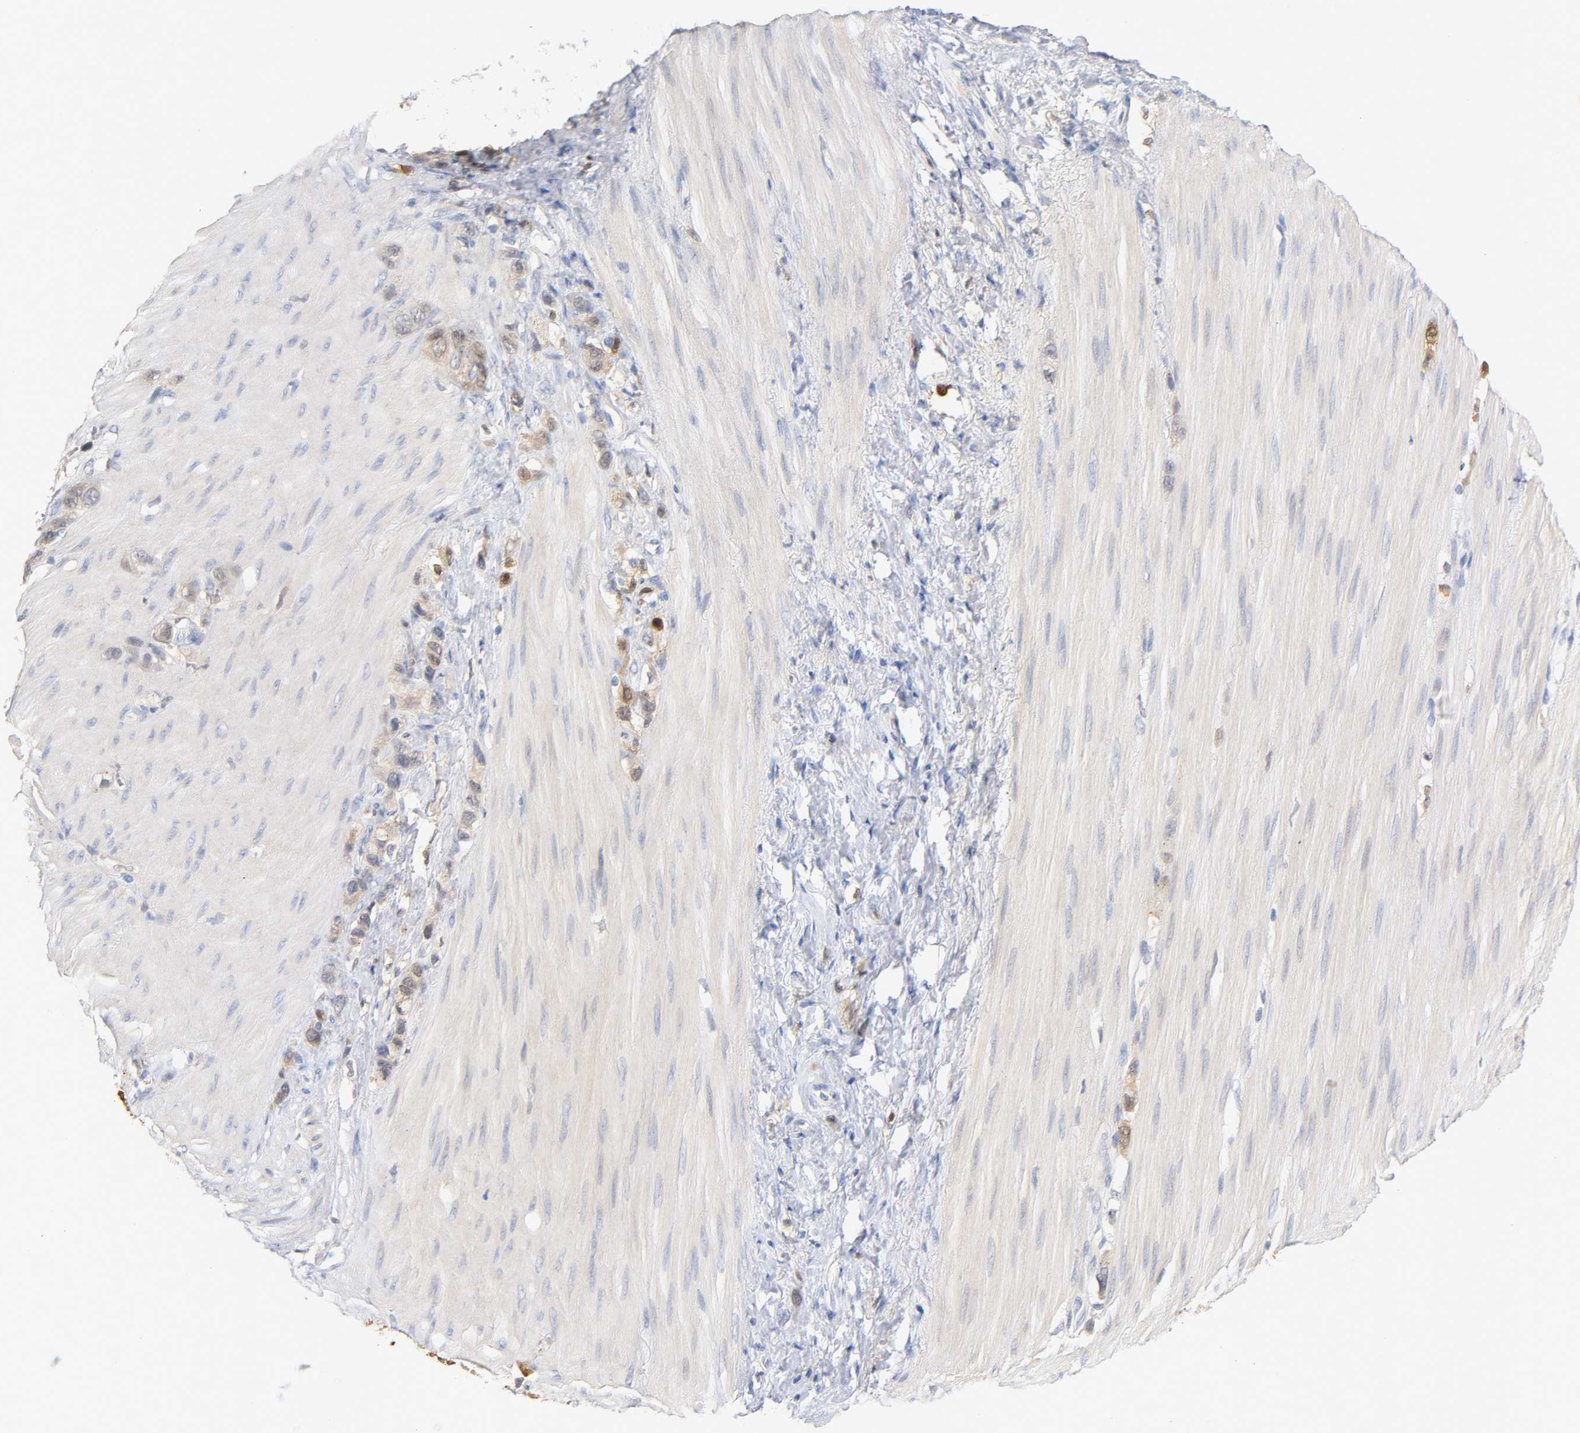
{"staining": {"intensity": "weak", "quantity": "25%-75%", "location": "cytoplasmic/membranous"}, "tissue": "stomach cancer", "cell_type": "Tumor cells", "image_type": "cancer", "snomed": [{"axis": "morphology", "description": "Normal tissue, NOS"}, {"axis": "morphology", "description": "Adenocarcinoma, NOS"}, {"axis": "morphology", "description": "Adenocarcinoma, High grade"}, {"axis": "topography", "description": "Stomach, upper"}, {"axis": "topography", "description": "Stomach"}], "caption": "IHC micrograph of neoplastic tissue: human stomach cancer (high-grade adenocarcinoma) stained using IHC demonstrates low levels of weak protein expression localized specifically in the cytoplasmic/membranous of tumor cells, appearing as a cytoplasmic/membranous brown color.", "gene": "IL18", "patient": {"sex": "female", "age": 65}}